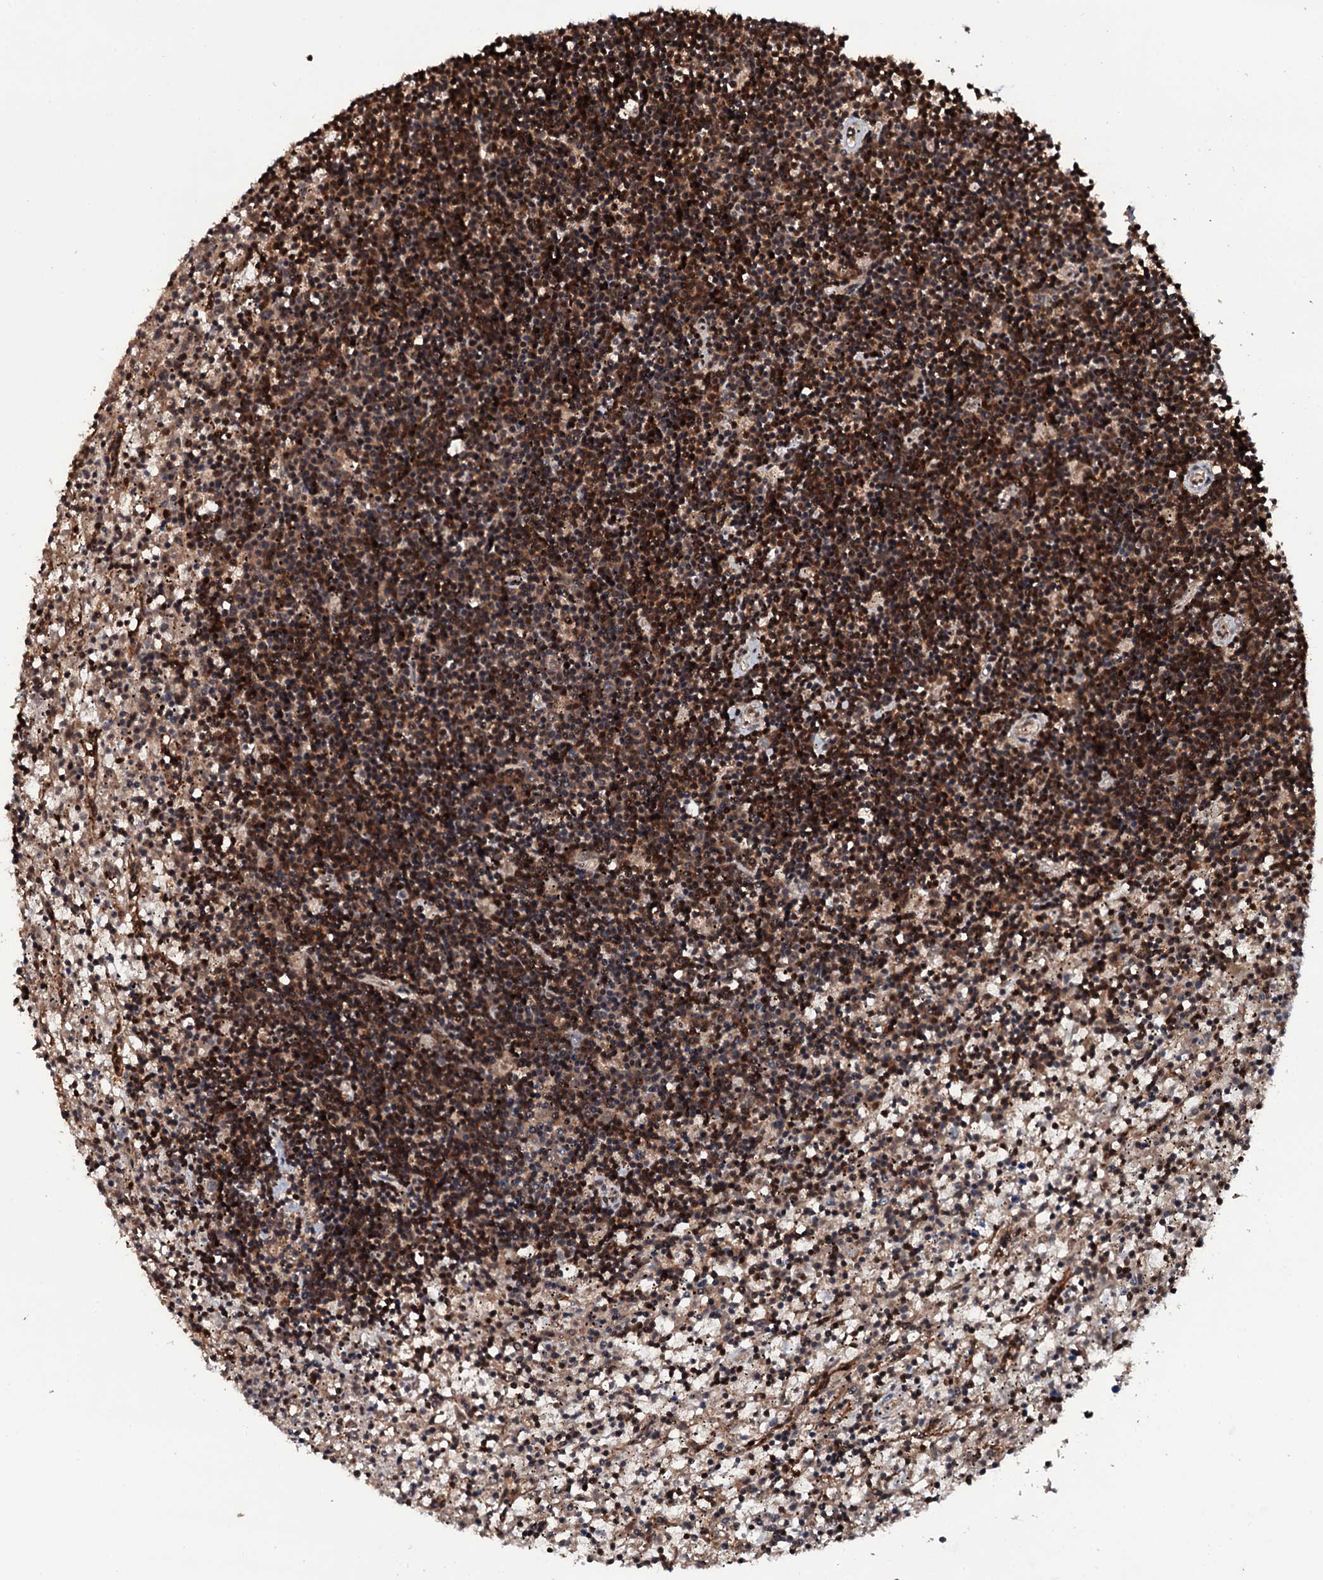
{"staining": {"intensity": "moderate", "quantity": ">75%", "location": "cytoplasmic/membranous,nuclear"}, "tissue": "lymphoma", "cell_type": "Tumor cells", "image_type": "cancer", "snomed": [{"axis": "morphology", "description": "Malignant lymphoma, non-Hodgkin's type, Low grade"}, {"axis": "topography", "description": "Spleen"}], "caption": "A medium amount of moderate cytoplasmic/membranous and nuclear staining is seen in approximately >75% of tumor cells in low-grade malignant lymphoma, non-Hodgkin's type tissue.", "gene": "HDDC3", "patient": {"sex": "male", "age": 76}}